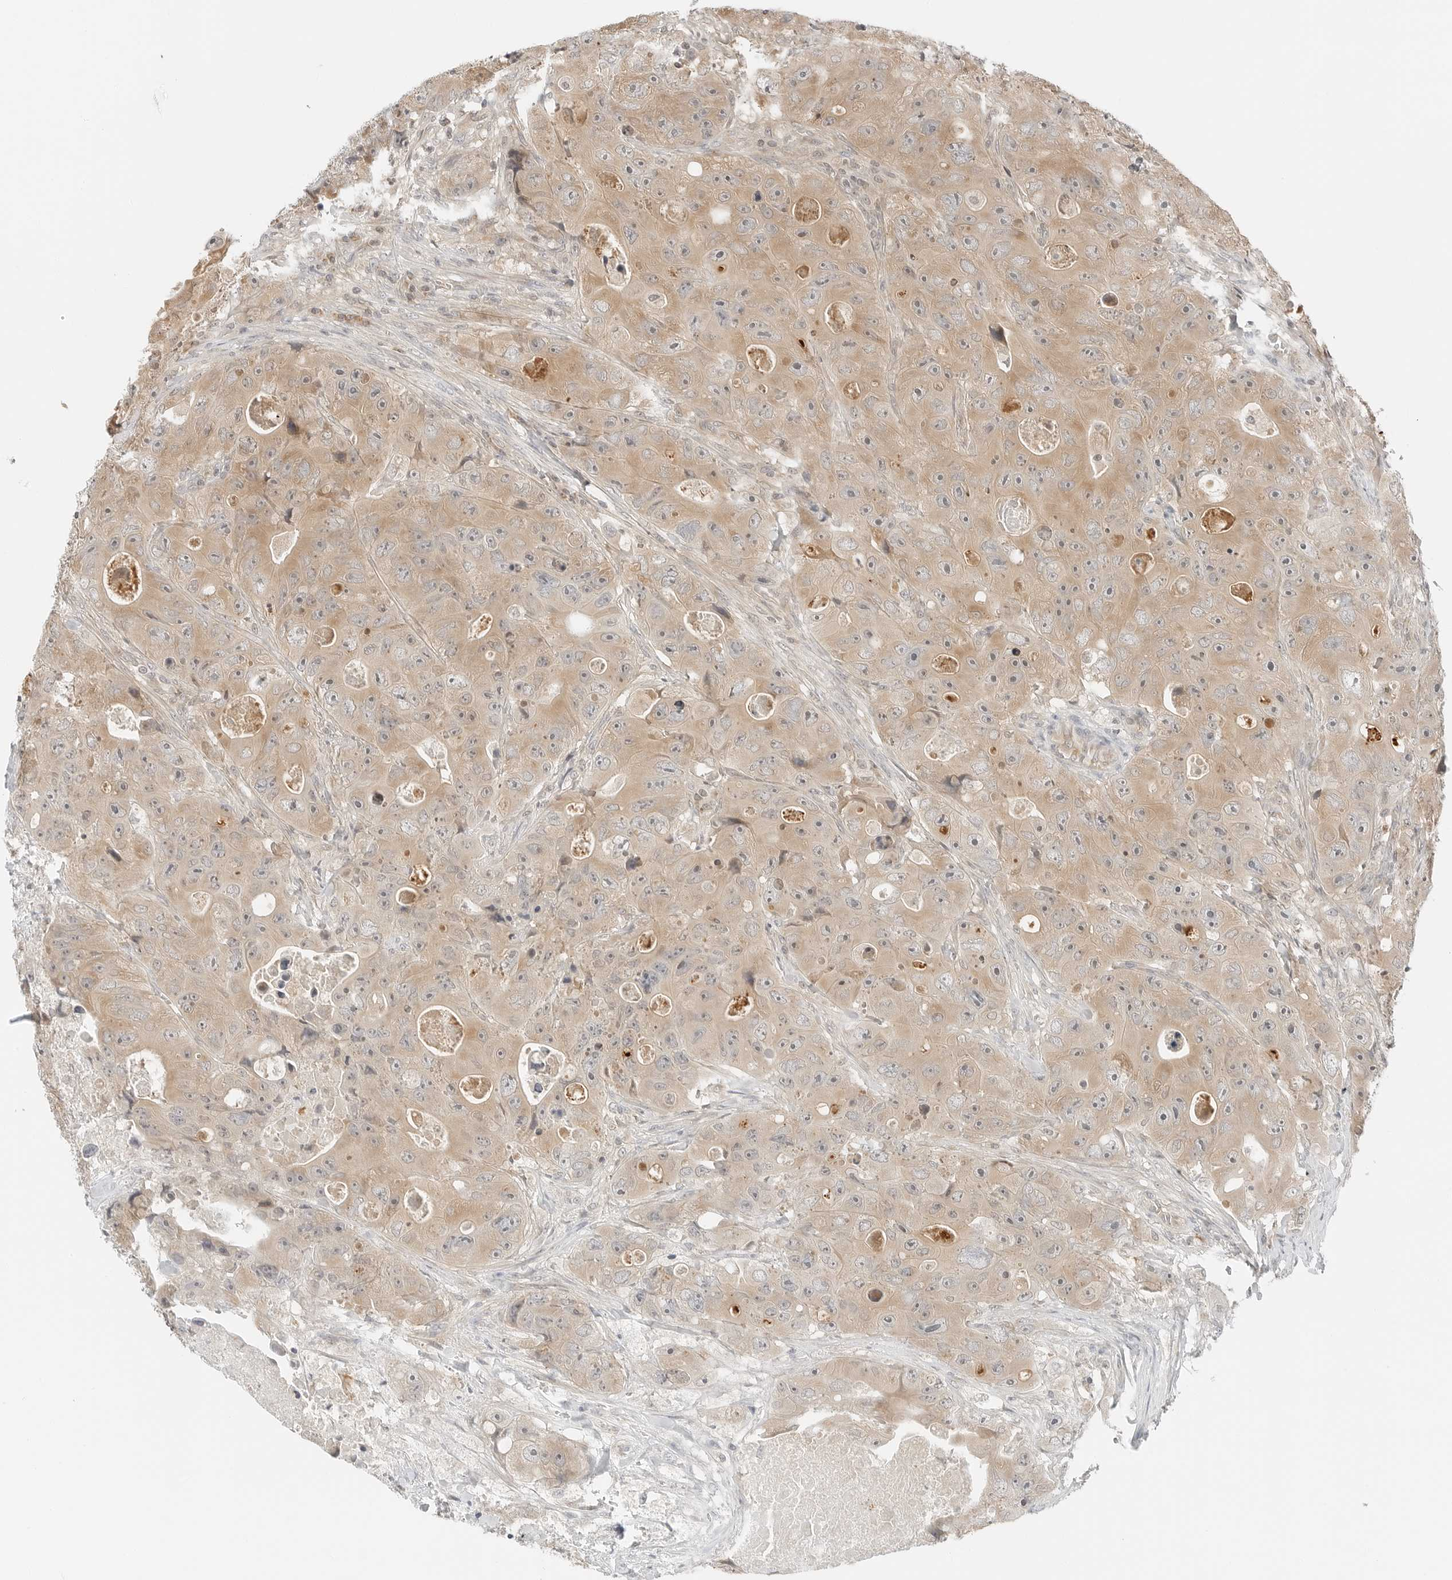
{"staining": {"intensity": "weak", "quantity": ">75%", "location": "cytoplasmic/membranous"}, "tissue": "colorectal cancer", "cell_type": "Tumor cells", "image_type": "cancer", "snomed": [{"axis": "morphology", "description": "Adenocarcinoma, NOS"}, {"axis": "topography", "description": "Colon"}], "caption": "Colorectal cancer stained with a protein marker shows weak staining in tumor cells.", "gene": "IQCC", "patient": {"sex": "female", "age": 46}}